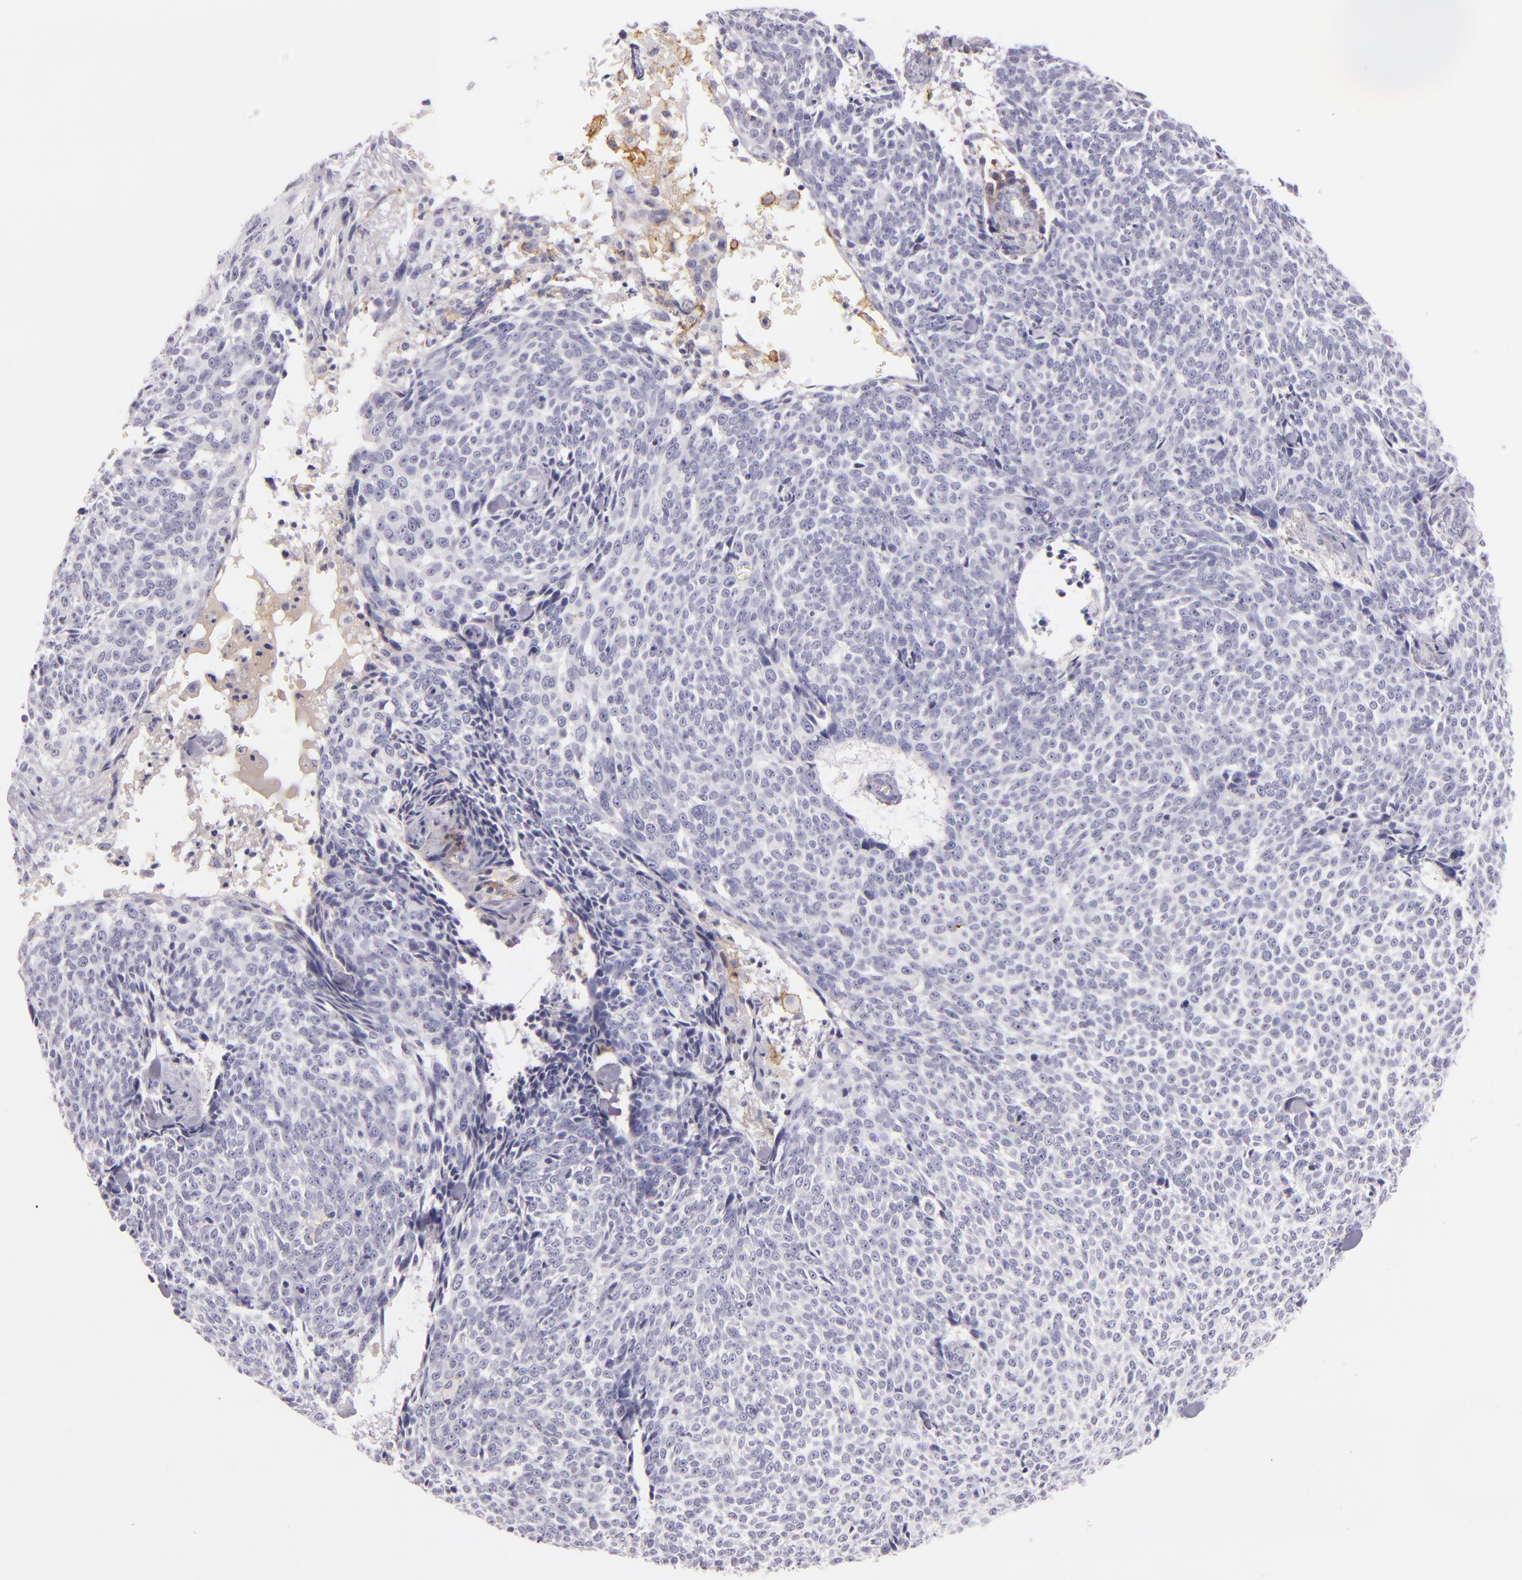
{"staining": {"intensity": "negative", "quantity": "none", "location": "none"}, "tissue": "skin cancer", "cell_type": "Tumor cells", "image_type": "cancer", "snomed": [{"axis": "morphology", "description": "Basal cell carcinoma"}, {"axis": "topography", "description": "Skin"}], "caption": "A photomicrograph of basal cell carcinoma (skin) stained for a protein reveals no brown staining in tumor cells.", "gene": "ICAM1", "patient": {"sex": "female", "age": 89}}